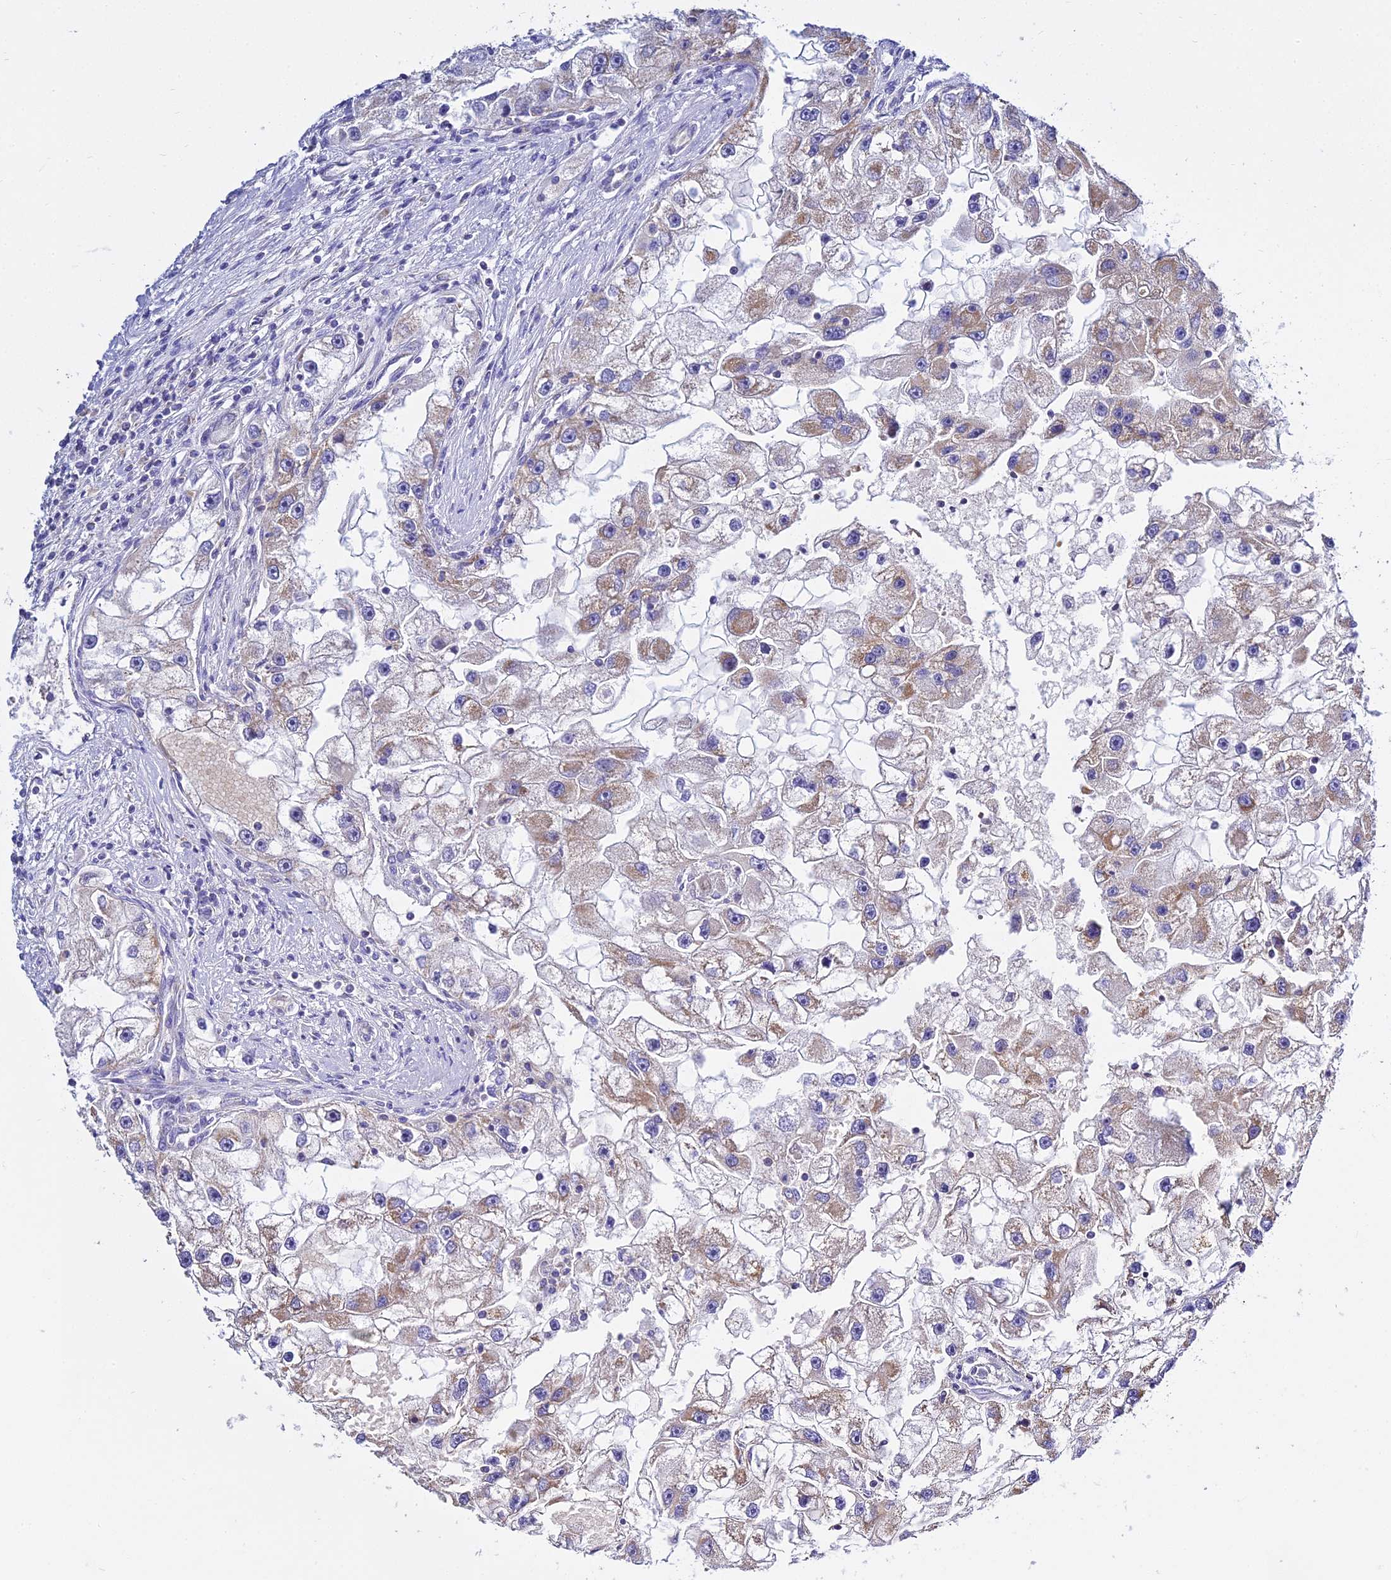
{"staining": {"intensity": "moderate", "quantity": "25%-75%", "location": "cytoplasmic/membranous"}, "tissue": "renal cancer", "cell_type": "Tumor cells", "image_type": "cancer", "snomed": [{"axis": "morphology", "description": "Adenocarcinoma, NOS"}, {"axis": "topography", "description": "Kidney"}], "caption": "Tumor cells reveal moderate cytoplasmic/membranous expression in approximately 25%-75% of cells in adenocarcinoma (renal).", "gene": "TYW5", "patient": {"sex": "male", "age": 63}}